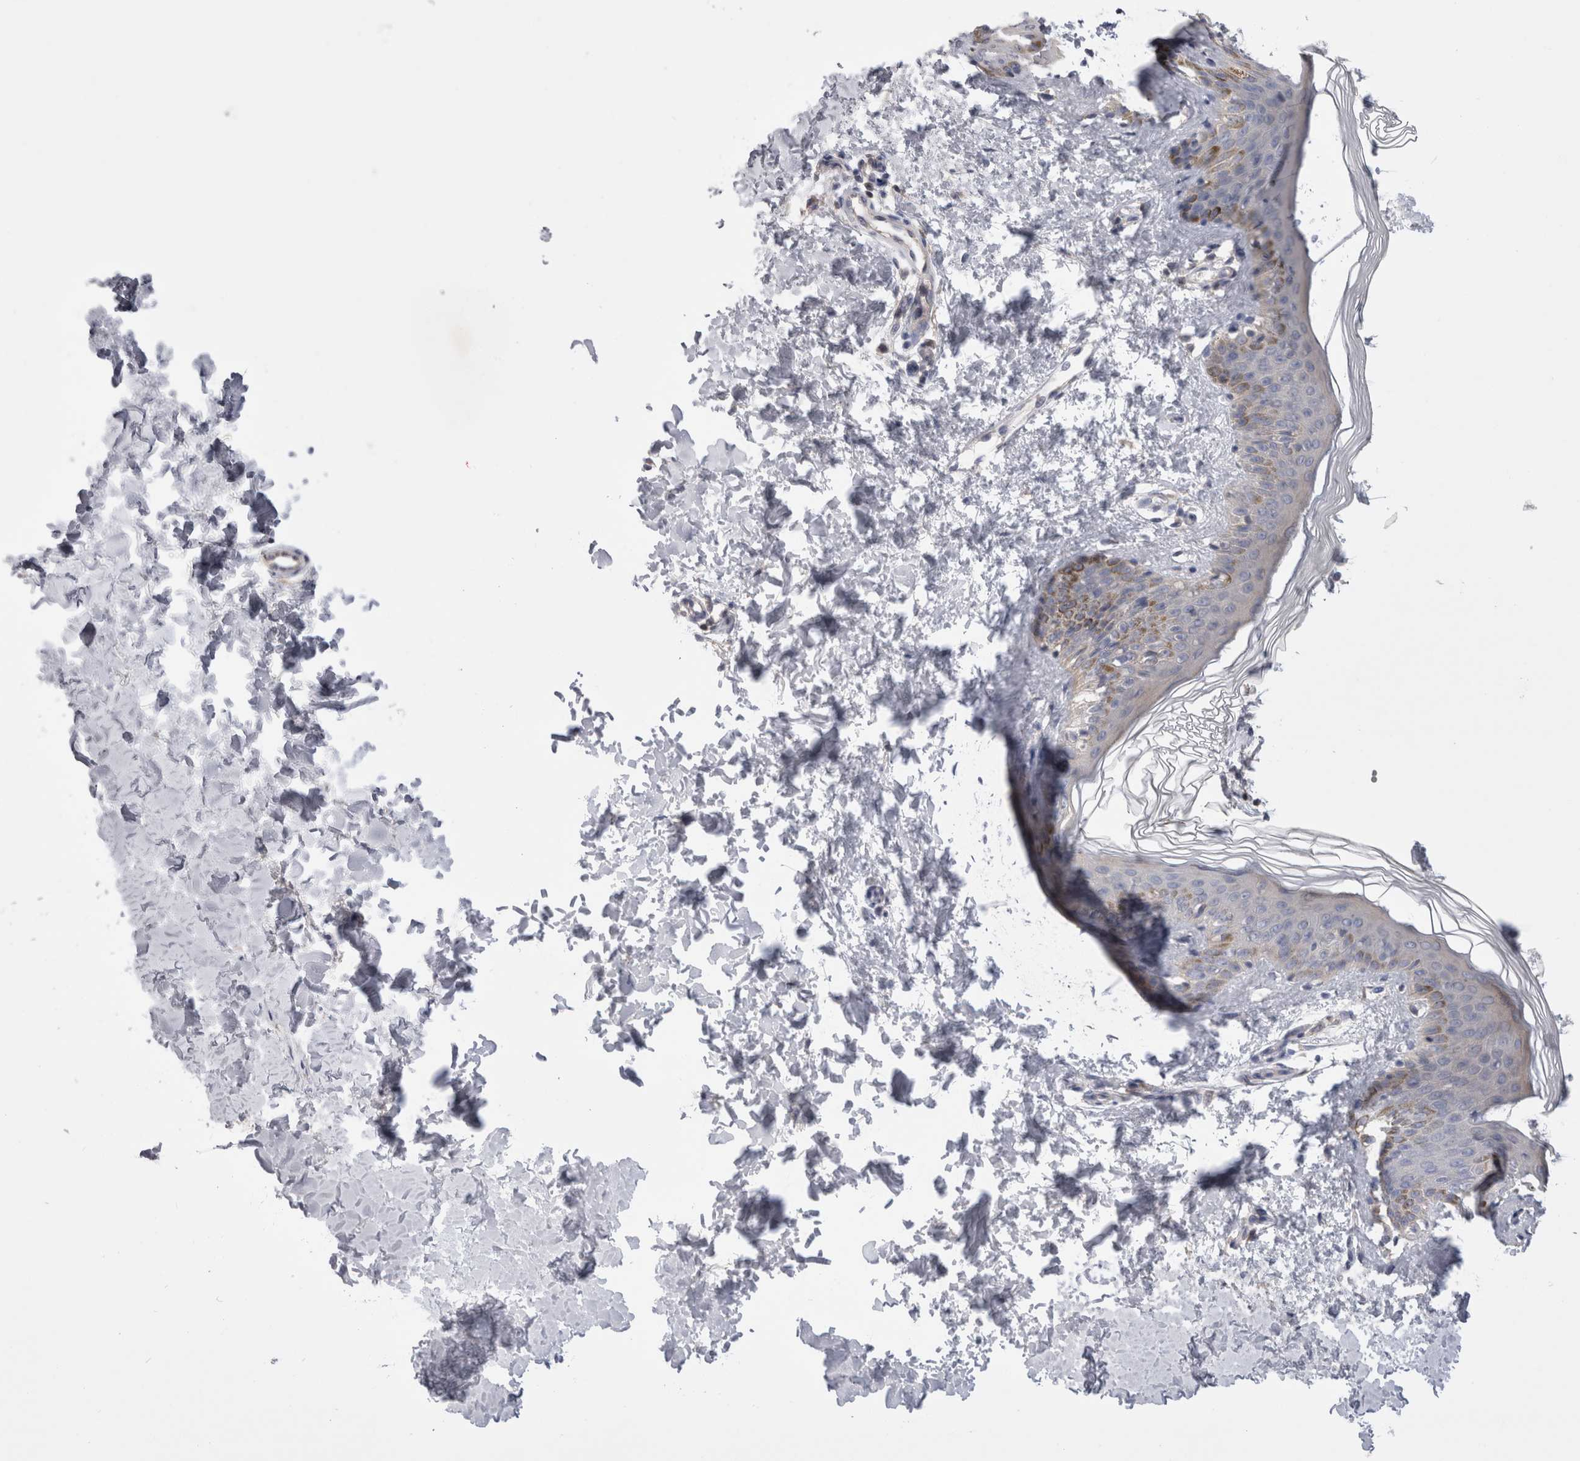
{"staining": {"intensity": "negative", "quantity": "none", "location": "none"}, "tissue": "skin", "cell_type": "Fibroblasts", "image_type": "normal", "snomed": [{"axis": "morphology", "description": "Normal tissue, NOS"}, {"axis": "morphology", "description": "Neoplasm, benign, NOS"}, {"axis": "topography", "description": "Skin"}, {"axis": "topography", "description": "Soft tissue"}], "caption": "Photomicrograph shows no significant protein expression in fibroblasts of normal skin. (Immunohistochemistry, brightfield microscopy, high magnification).", "gene": "OTOR", "patient": {"sex": "male", "age": 26}}